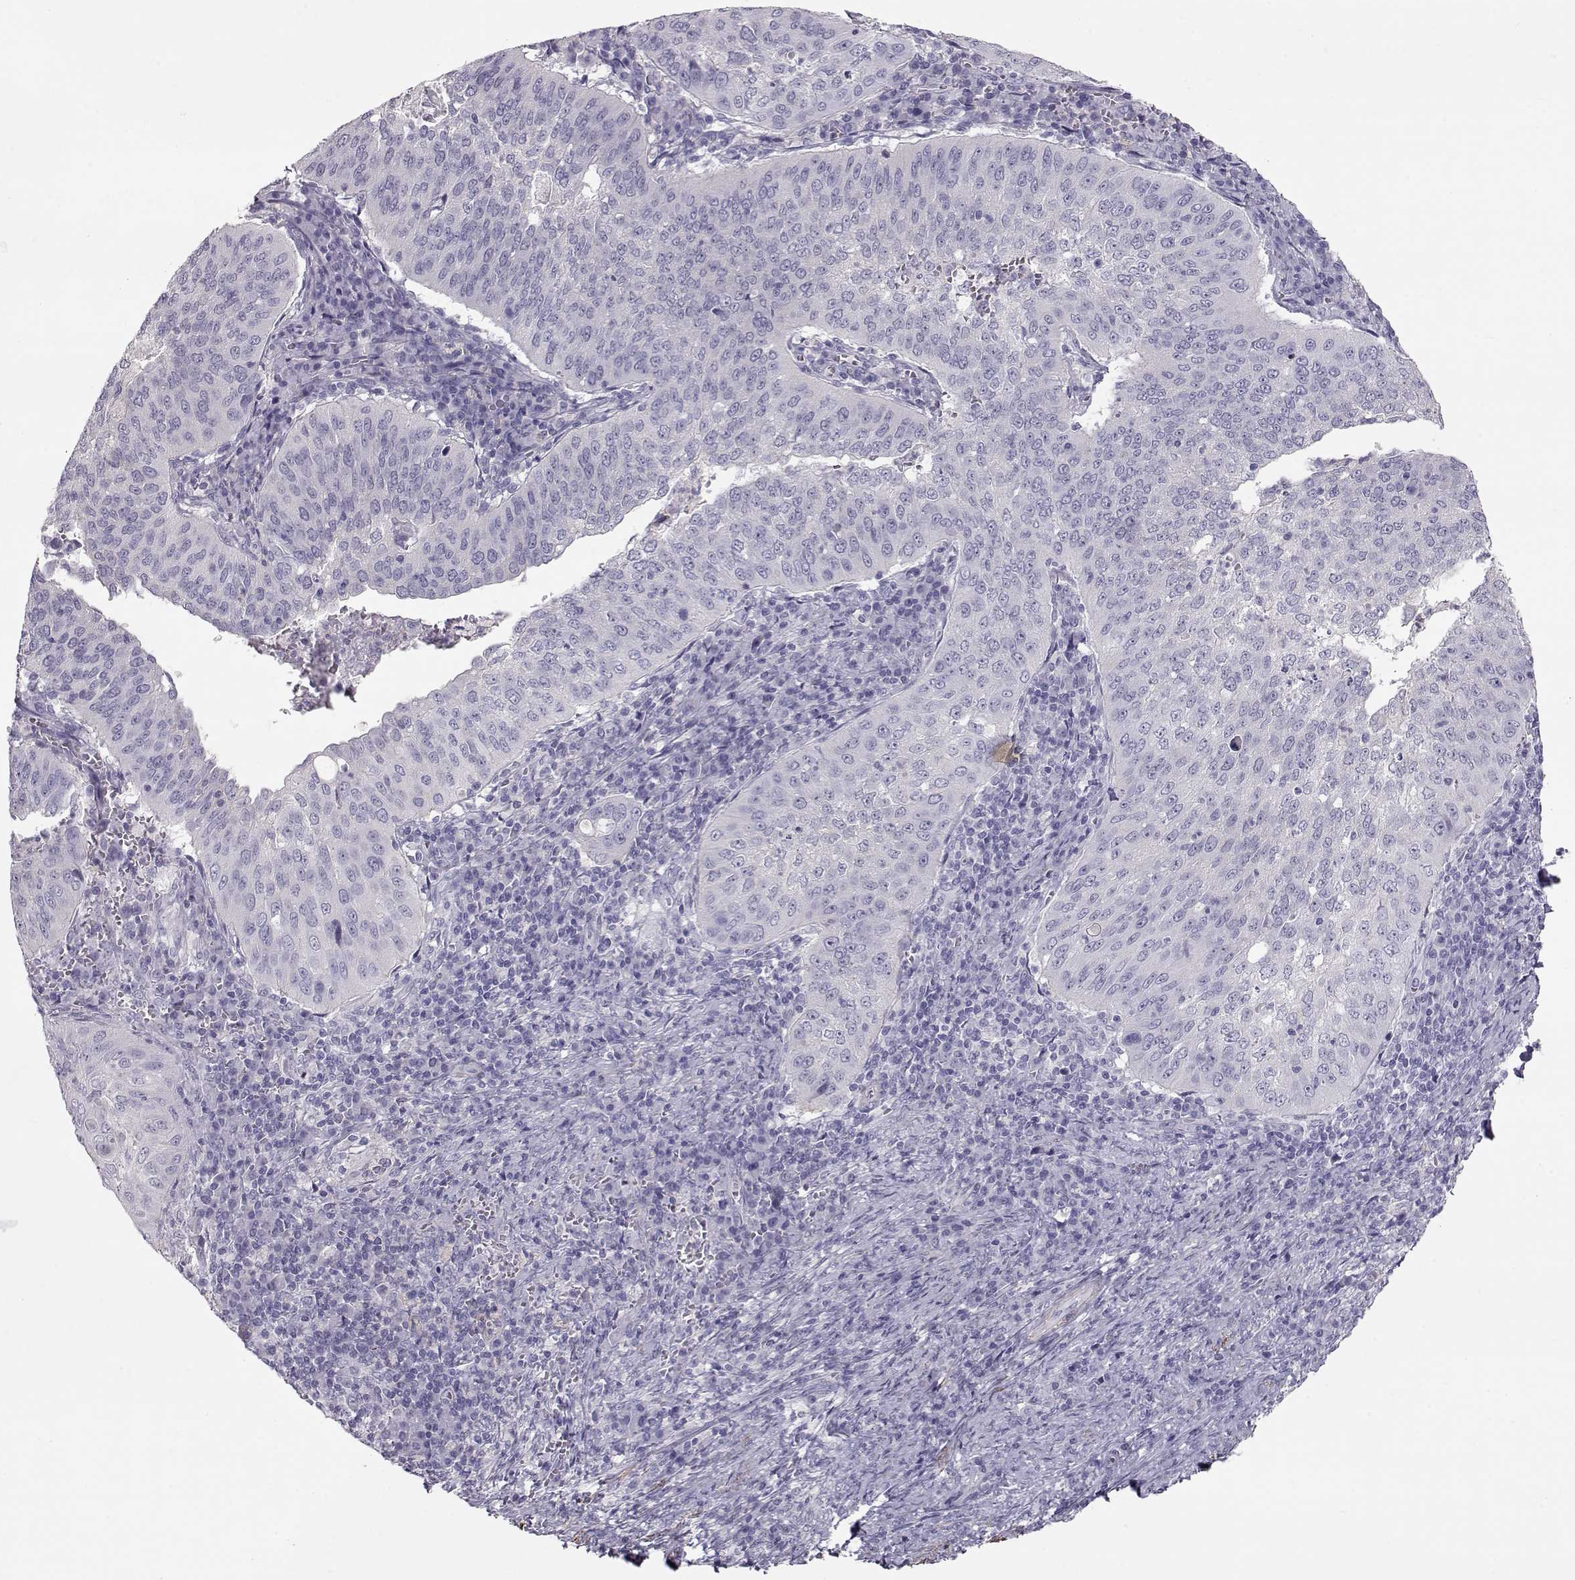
{"staining": {"intensity": "negative", "quantity": "none", "location": "none"}, "tissue": "cervical cancer", "cell_type": "Tumor cells", "image_type": "cancer", "snomed": [{"axis": "morphology", "description": "Squamous cell carcinoma, NOS"}, {"axis": "topography", "description": "Cervix"}], "caption": "Protein analysis of squamous cell carcinoma (cervical) displays no significant expression in tumor cells.", "gene": "SLITRK3", "patient": {"sex": "female", "age": 39}}